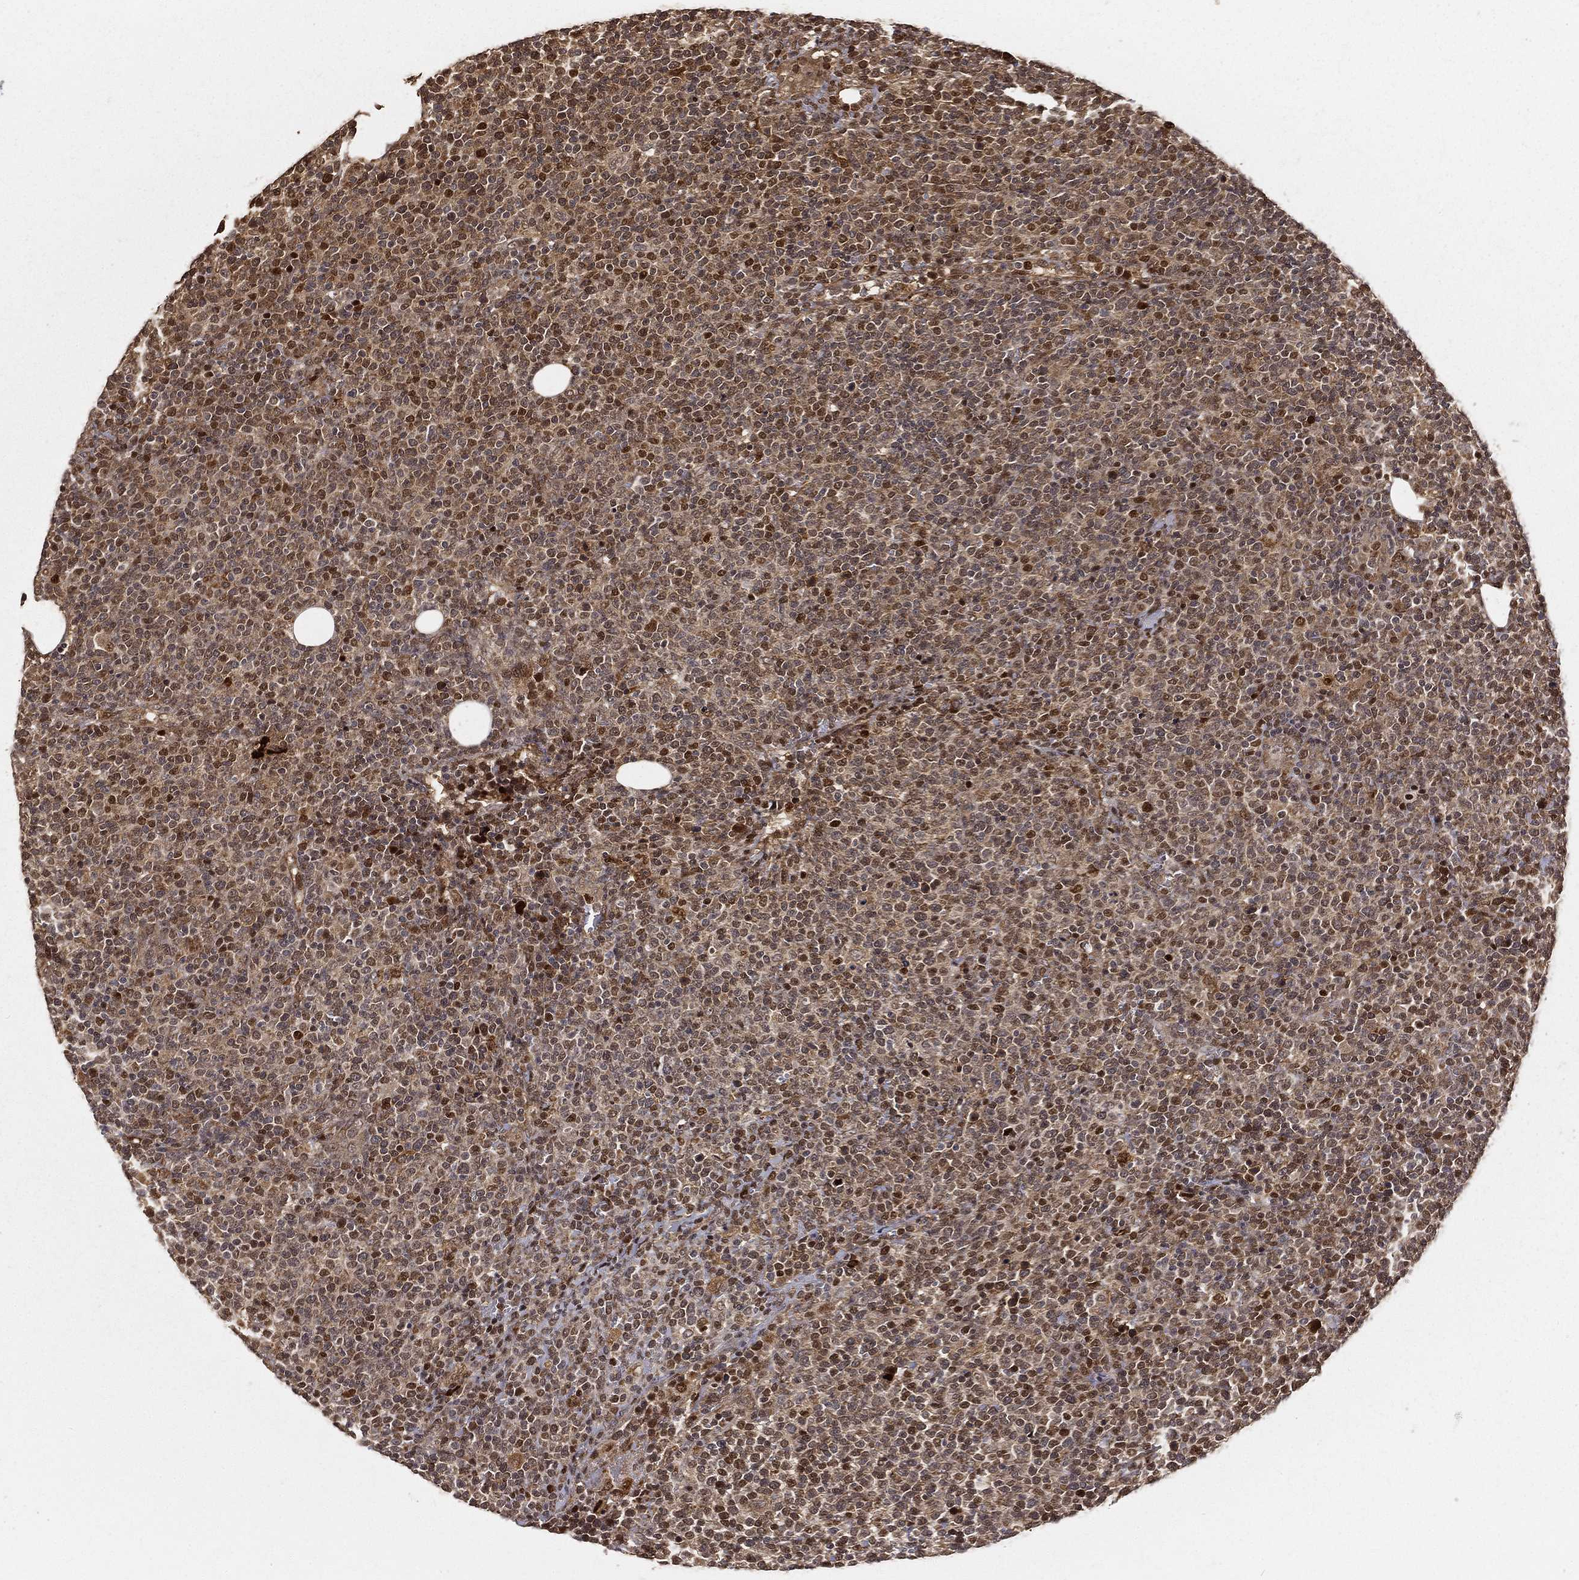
{"staining": {"intensity": "strong", "quantity": "25%-75%", "location": "cytoplasmic/membranous,nuclear"}, "tissue": "lymphoma", "cell_type": "Tumor cells", "image_type": "cancer", "snomed": [{"axis": "morphology", "description": "Malignant lymphoma, non-Hodgkin's type, High grade"}, {"axis": "topography", "description": "Lymph node"}], "caption": "Strong cytoplasmic/membranous and nuclear expression for a protein is identified in about 25%-75% of tumor cells of lymphoma using IHC.", "gene": "MAPK1", "patient": {"sex": "male", "age": 61}}